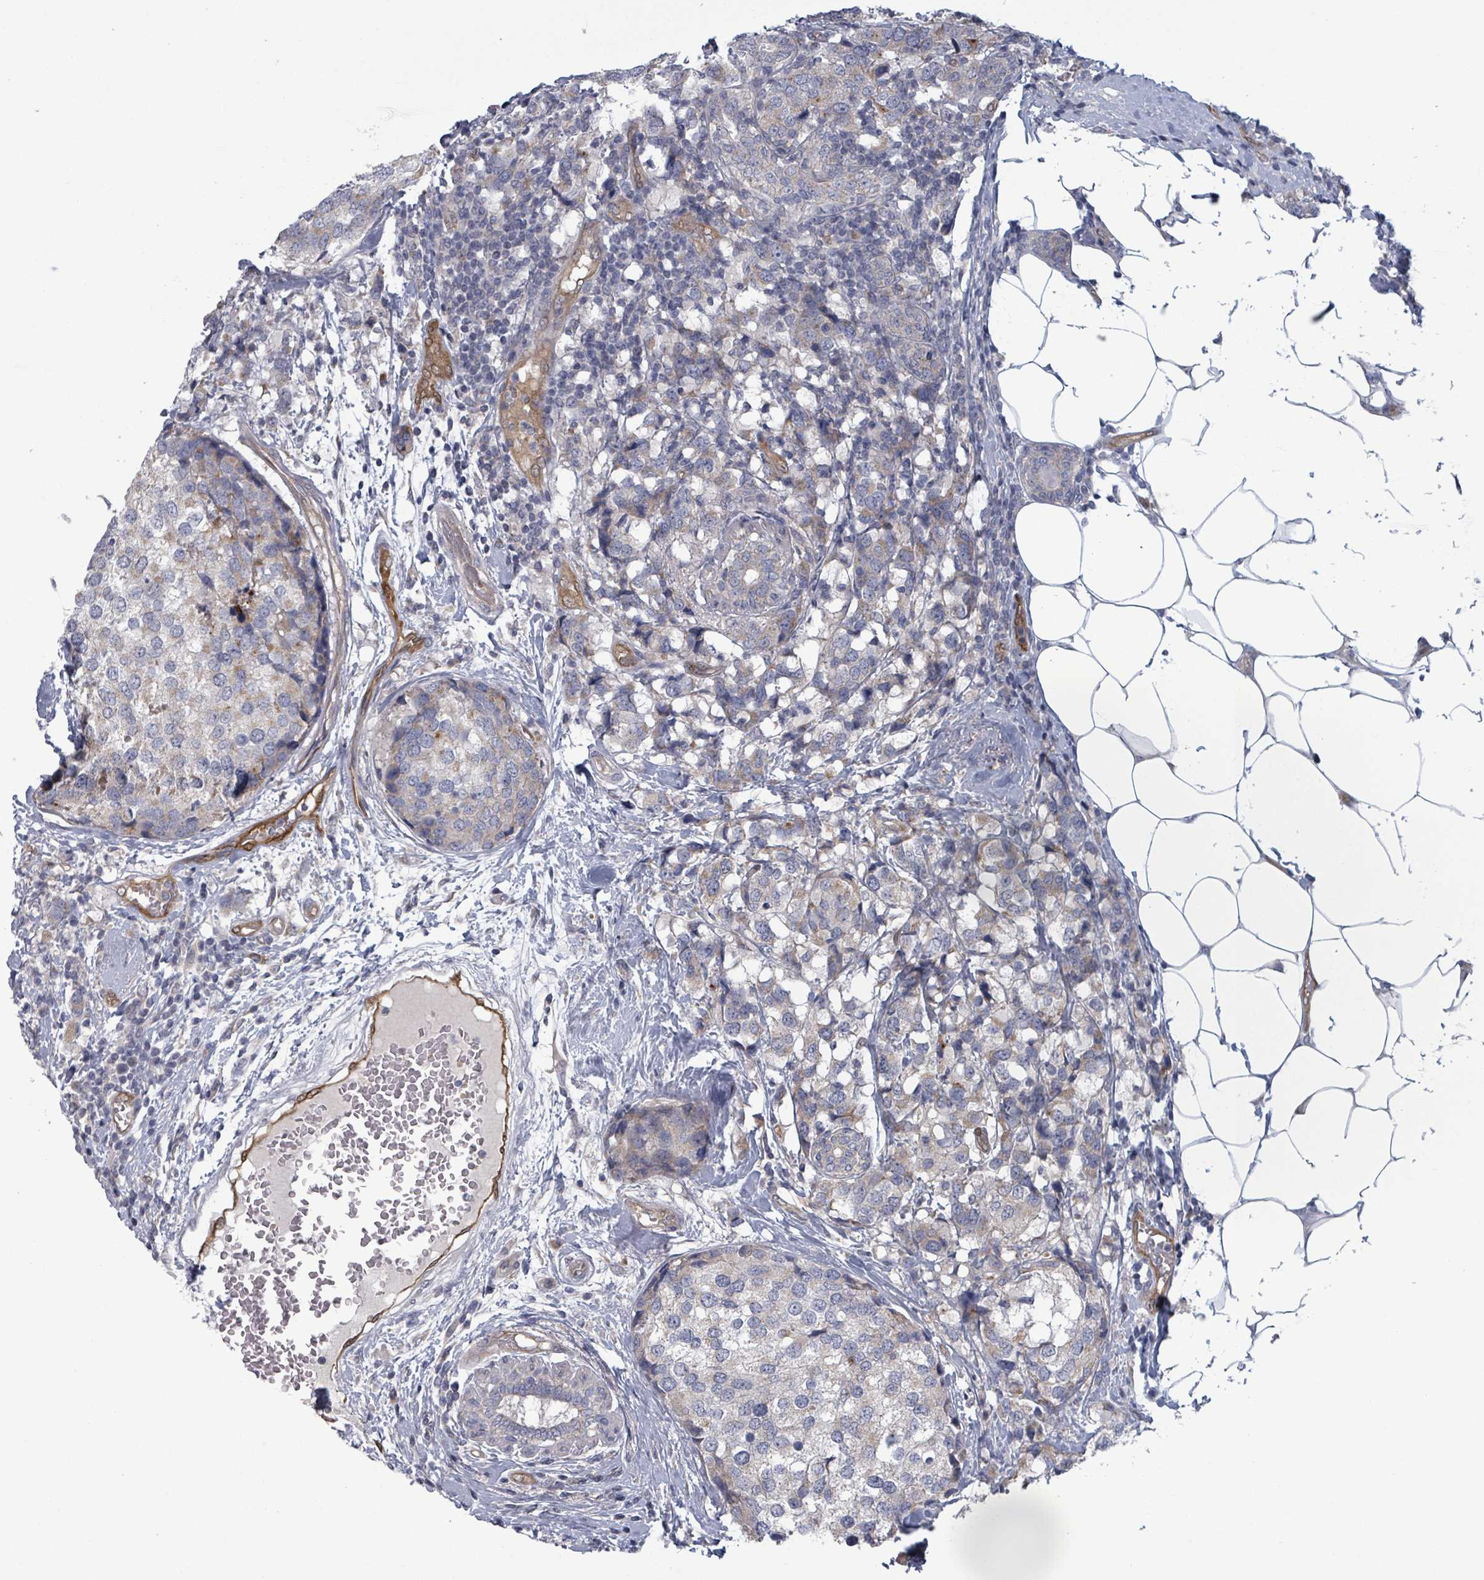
{"staining": {"intensity": "weak", "quantity": "<25%", "location": "cytoplasmic/membranous"}, "tissue": "breast cancer", "cell_type": "Tumor cells", "image_type": "cancer", "snomed": [{"axis": "morphology", "description": "Lobular carcinoma"}, {"axis": "topography", "description": "Breast"}], "caption": "Image shows no significant protein staining in tumor cells of lobular carcinoma (breast).", "gene": "FKBP1A", "patient": {"sex": "female", "age": 59}}